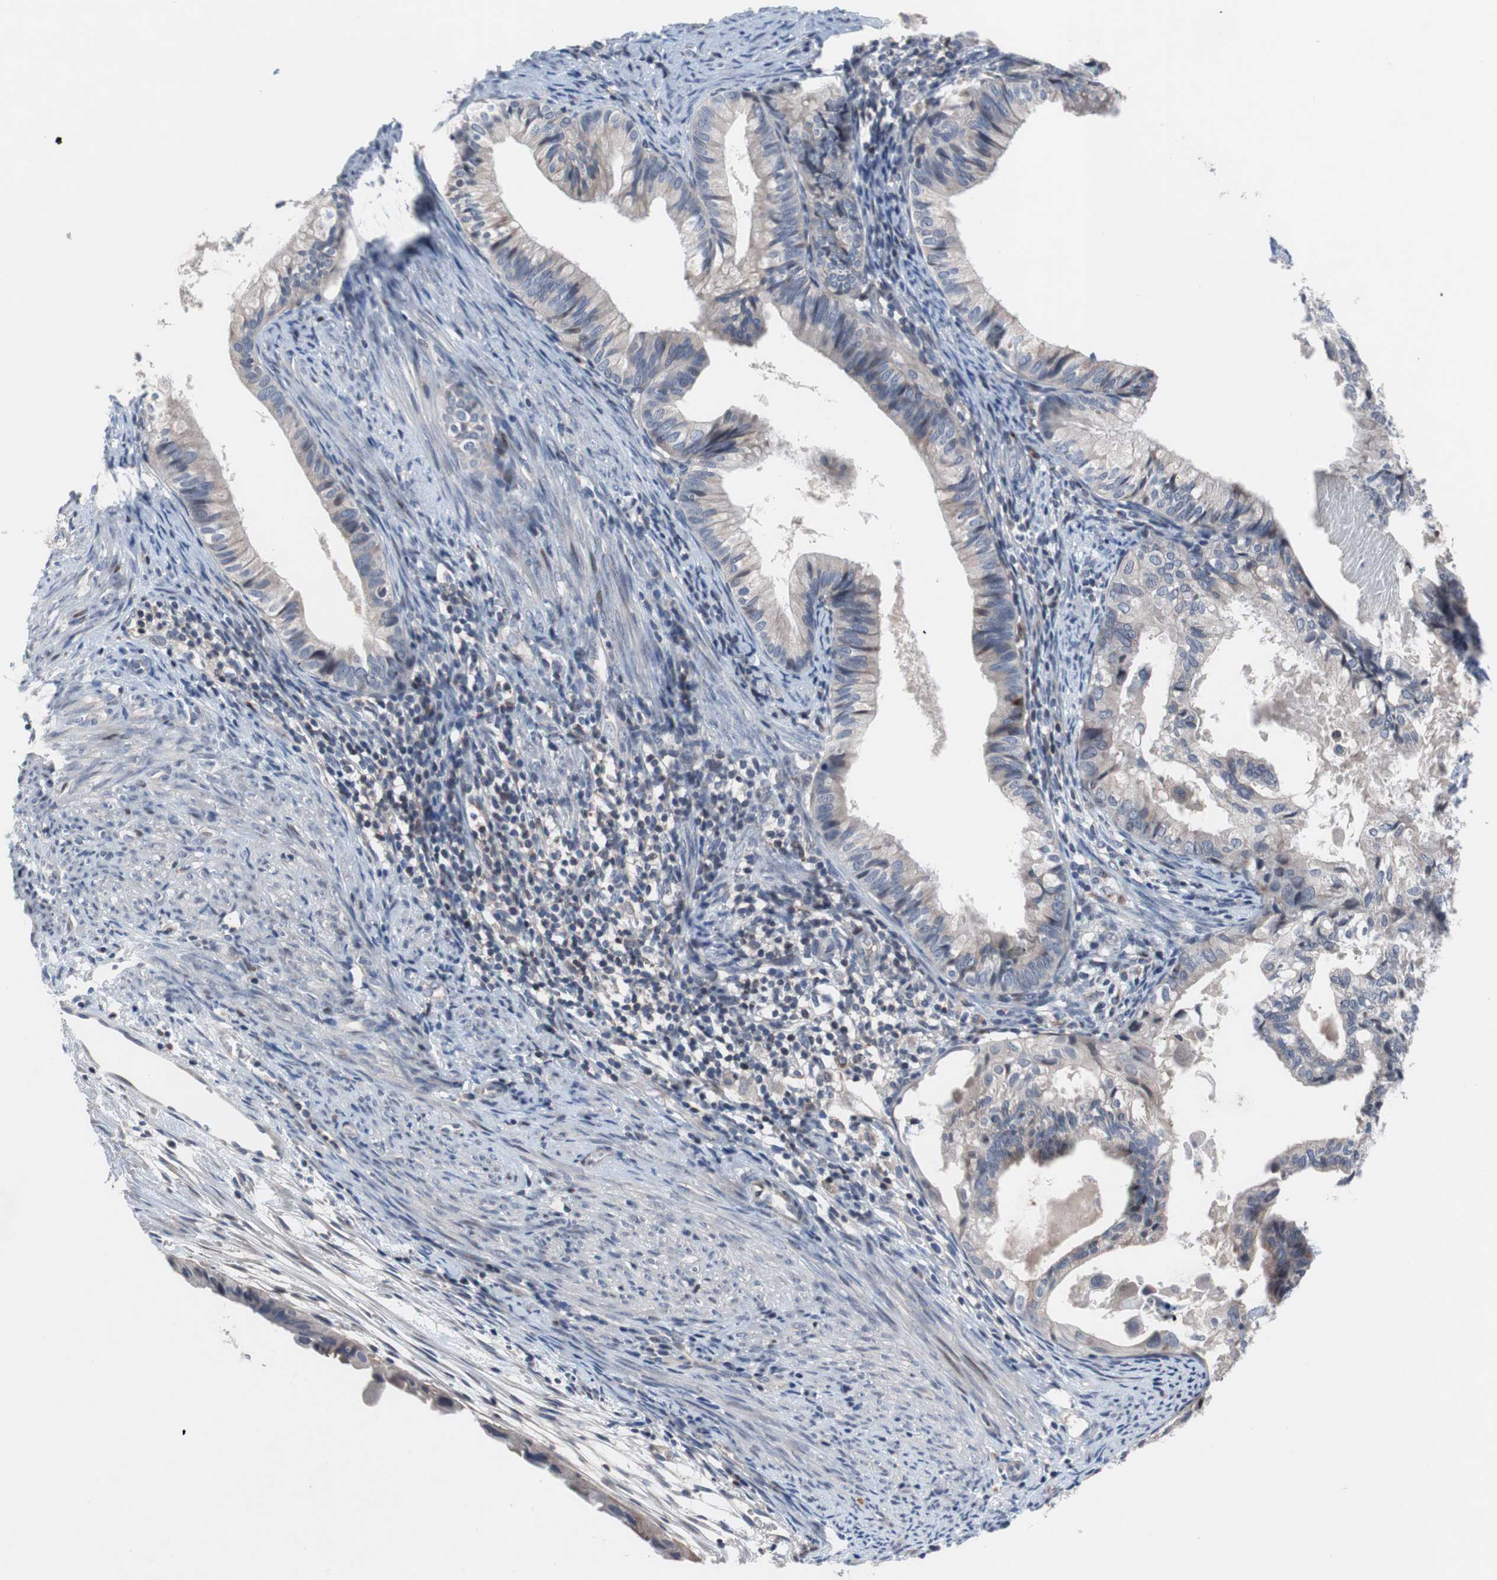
{"staining": {"intensity": "weak", "quantity": "25%-75%", "location": "cytoplasmic/membranous"}, "tissue": "cervical cancer", "cell_type": "Tumor cells", "image_type": "cancer", "snomed": [{"axis": "morphology", "description": "Normal tissue, NOS"}, {"axis": "morphology", "description": "Adenocarcinoma, NOS"}, {"axis": "topography", "description": "Cervix"}, {"axis": "topography", "description": "Endometrium"}], "caption": "Brown immunohistochemical staining in cervical cancer reveals weak cytoplasmic/membranous positivity in approximately 25%-75% of tumor cells.", "gene": "MUTYH", "patient": {"sex": "female", "age": 86}}